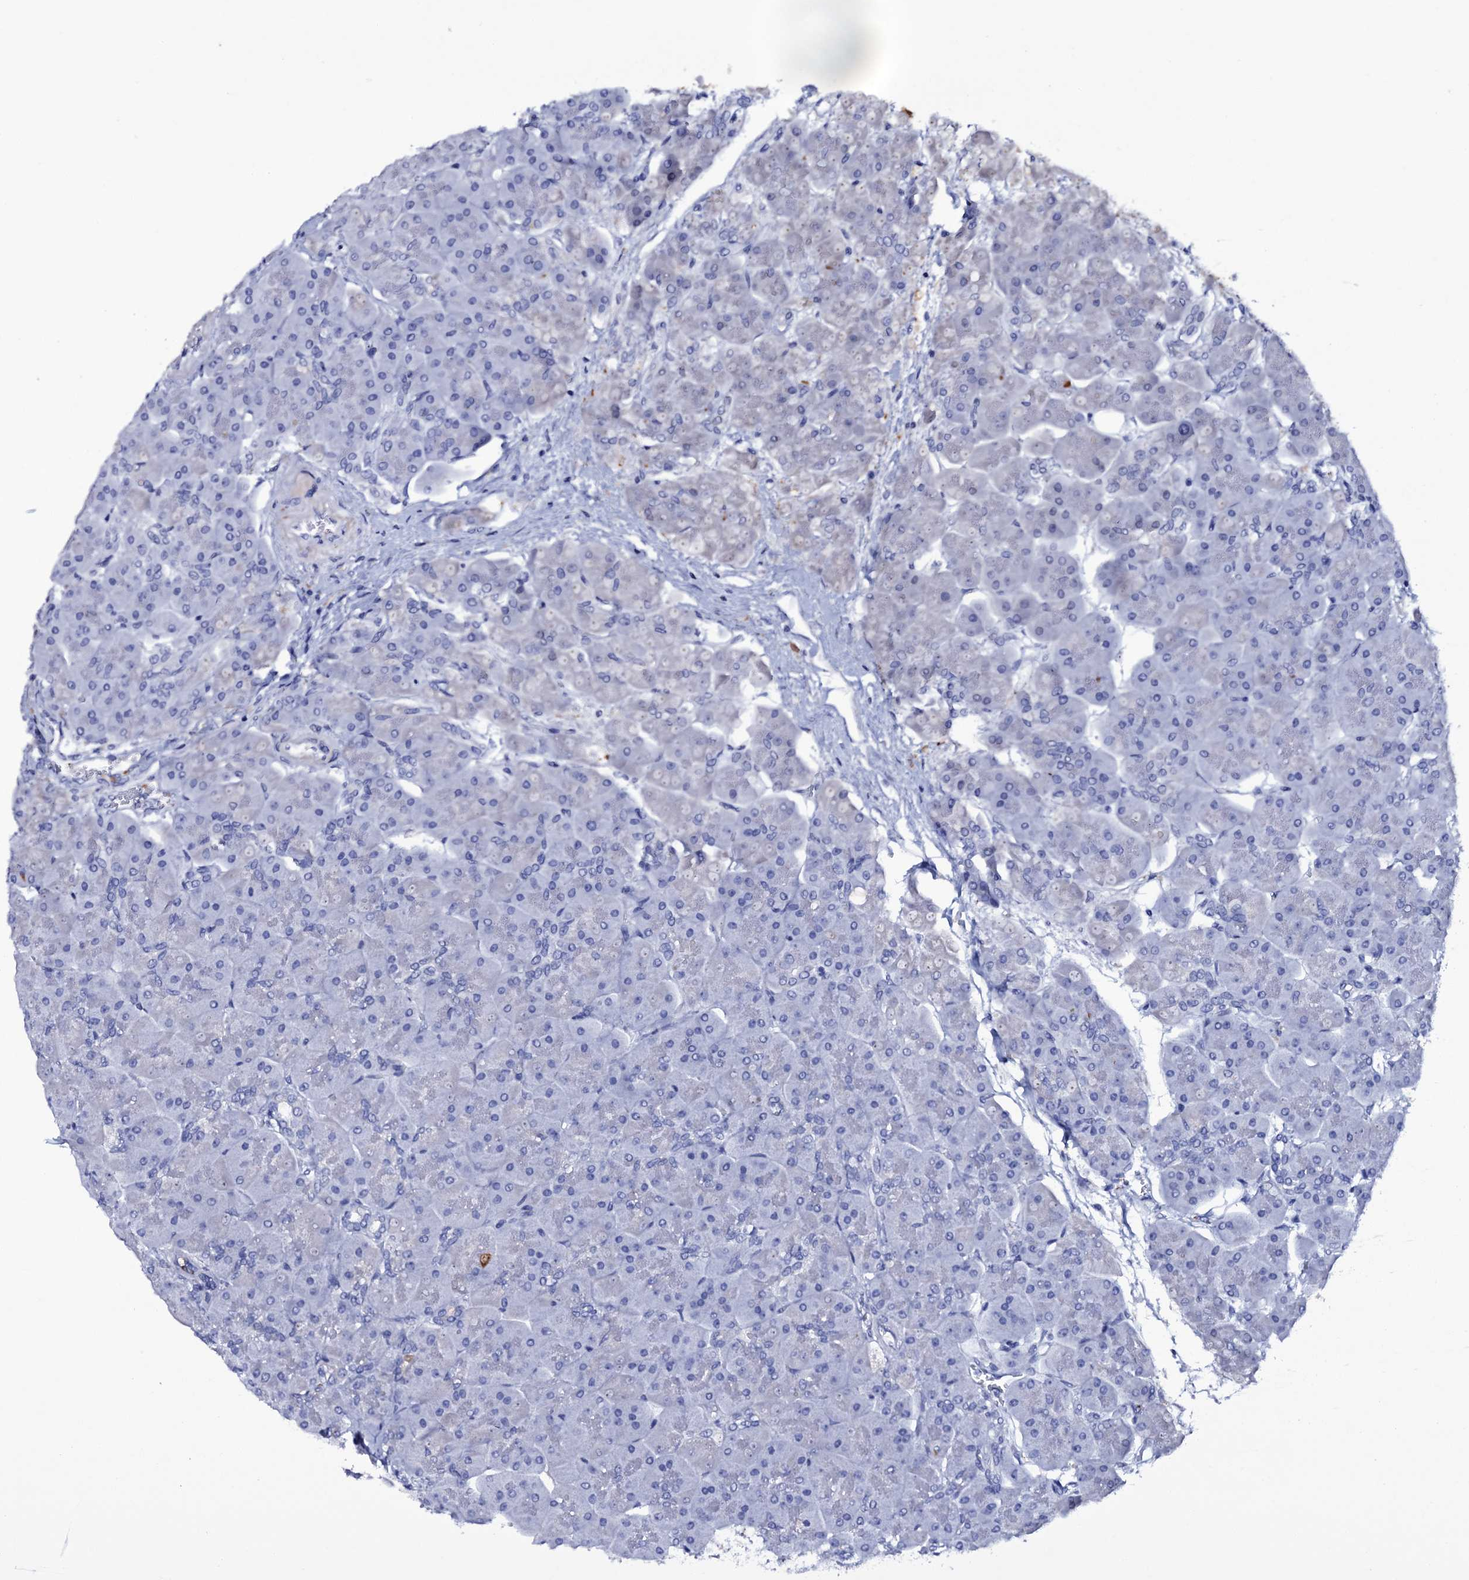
{"staining": {"intensity": "negative", "quantity": "none", "location": "none"}, "tissue": "pancreas", "cell_type": "Exocrine glandular cells", "image_type": "normal", "snomed": [{"axis": "morphology", "description": "Normal tissue, NOS"}, {"axis": "topography", "description": "Pancreas"}], "caption": "DAB immunohistochemical staining of unremarkable pancreas exhibits no significant staining in exocrine glandular cells. (DAB (3,3'-diaminobenzidine) immunohistochemistry (IHC) visualized using brightfield microscopy, high magnification).", "gene": "ITPRID2", "patient": {"sex": "male", "age": 66}}